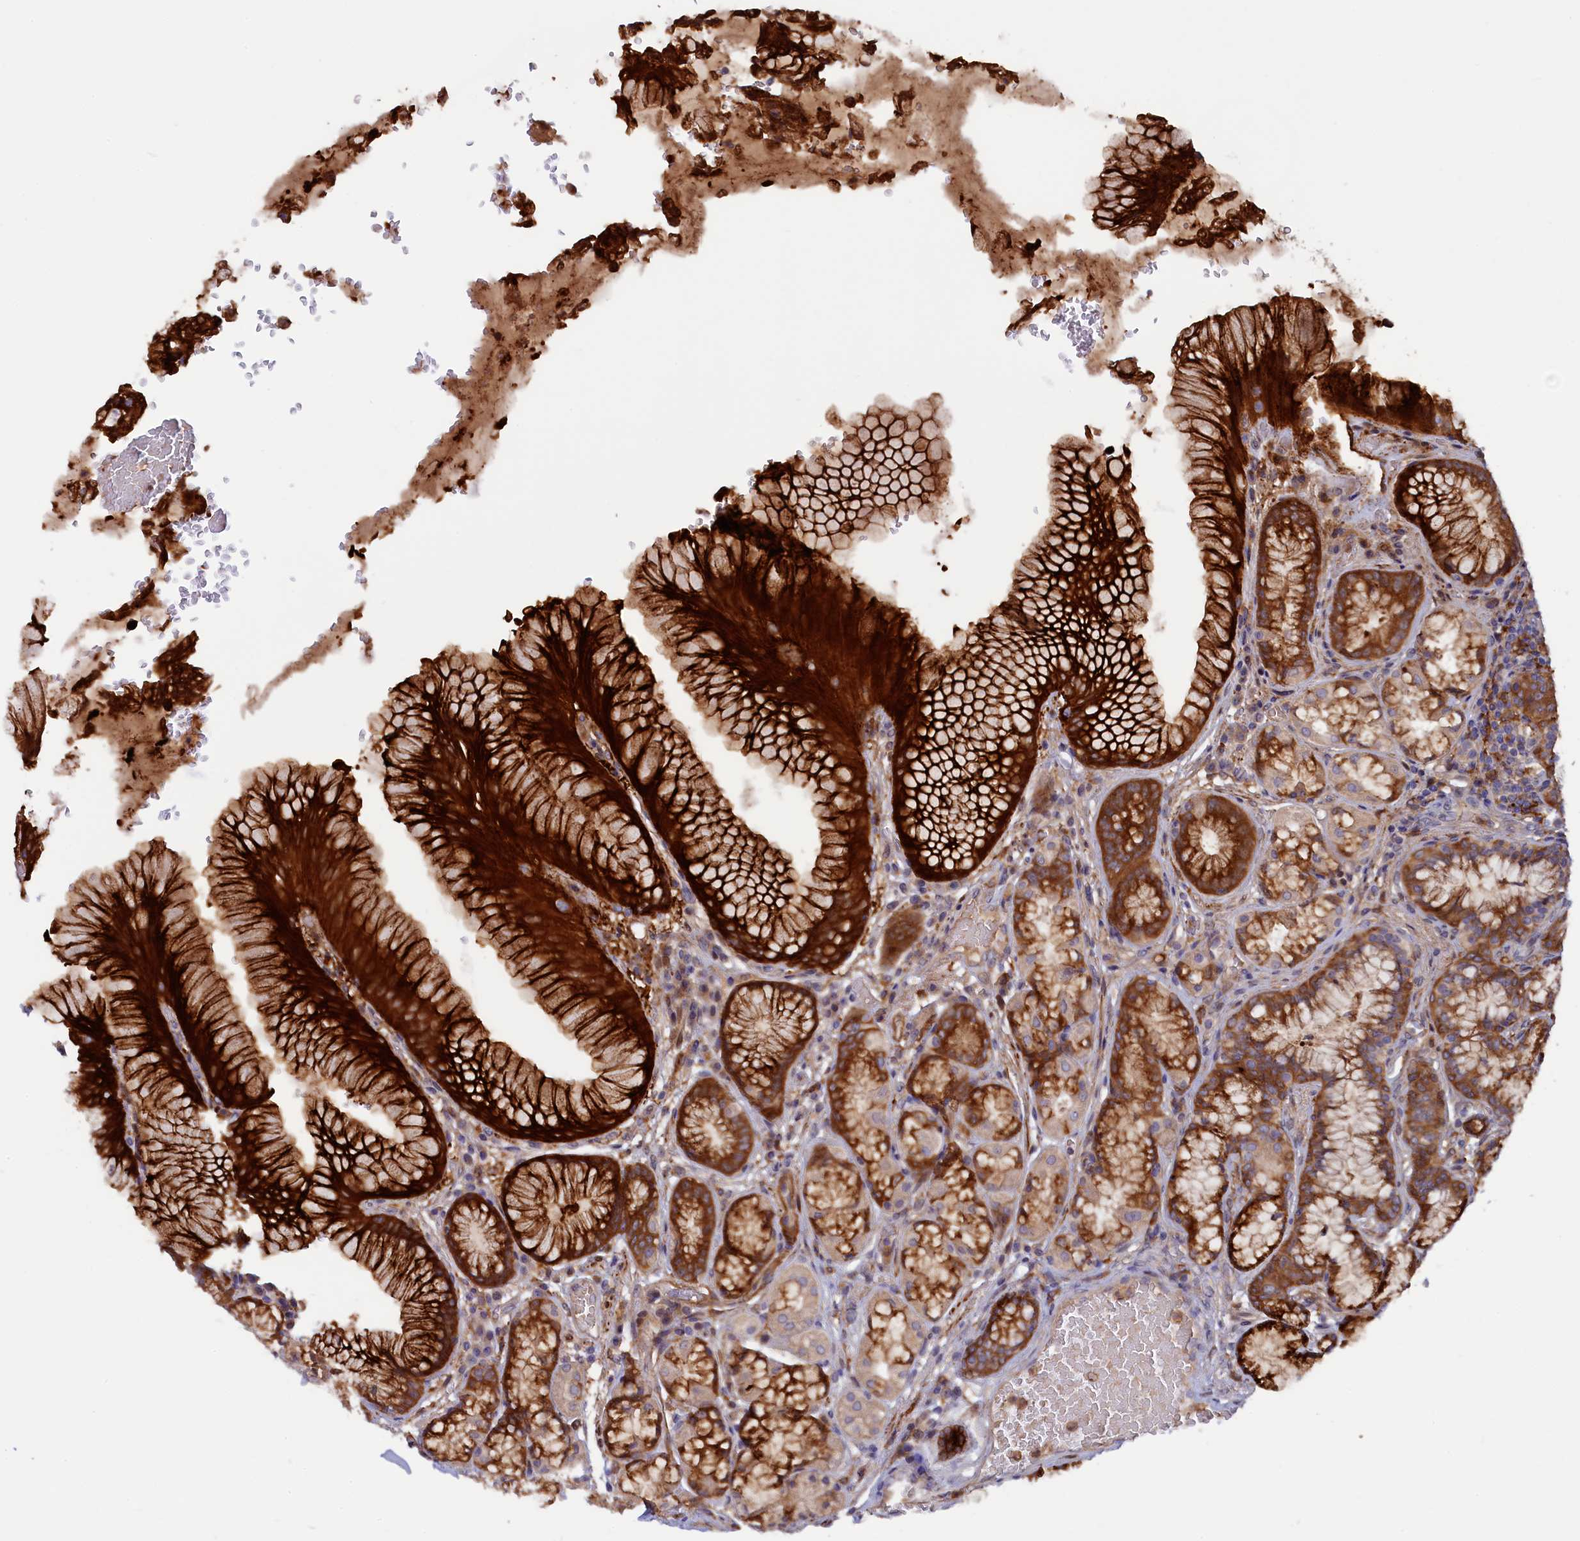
{"staining": {"intensity": "strong", "quantity": "25%-75%", "location": "cytoplasmic/membranous"}, "tissue": "stomach", "cell_type": "Glandular cells", "image_type": "normal", "snomed": [{"axis": "morphology", "description": "Normal tissue, NOS"}, {"axis": "topography", "description": "Stomach"}], "caption": "Immunohistochemistry (IHC) (DAB) staining of benign stomach shows strong cytoplasmic/membranous protein positivity in approximately 25%-75% of glandular cells. (DAB (3,3'-diaminobenzidine) = brown stain, brightfield microscopy at high magnification).", "gene": "FERMT1", "patient": {"sex": "male", "age": 63}}